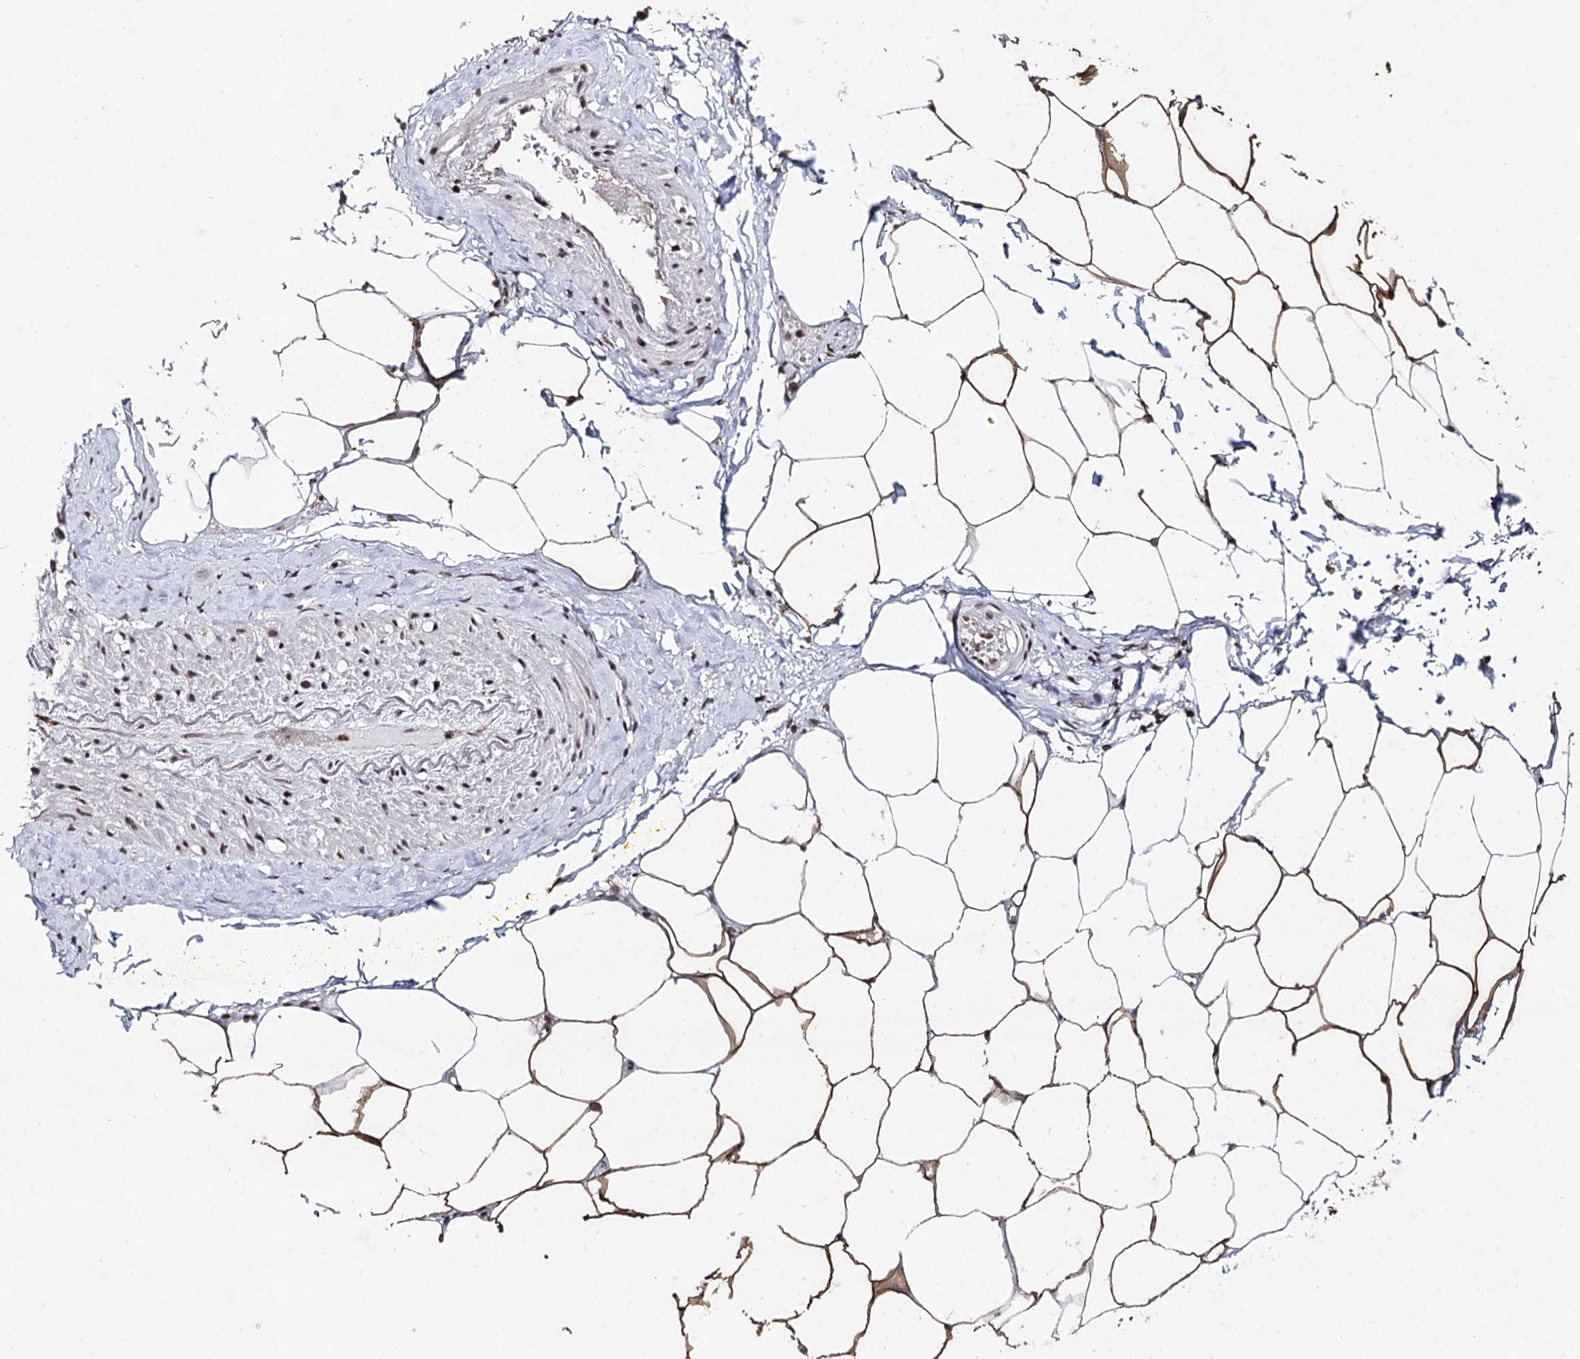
{"staining": {"intensity": "strong", "quantity": ">75%", "location": "cytoplasmic/membranous,nuclear"}, "tissue": "adipose tissue", "cell_type": "Adipocytes", "image_type": "normal", "snomed": [{"axis": "morphology", "description": "Normal tissue, NOS"}, {"axis": "morphology", "description": "Adenocarcinoma, Low grade"}, {"axis": "topography", "description": "Prostate"}, {"axis": "topography", "description": "Peripheral nerve tissue"}], "caption": "Strong cytoplasmic/membranous,nuclear protein staining is identified in about >75% of adipocytes in adipose tissue. (IHC, brightfield microscopy, high magnification).", "gene": "PDCD4", "patient": {"sex": "male", "age": 63}}